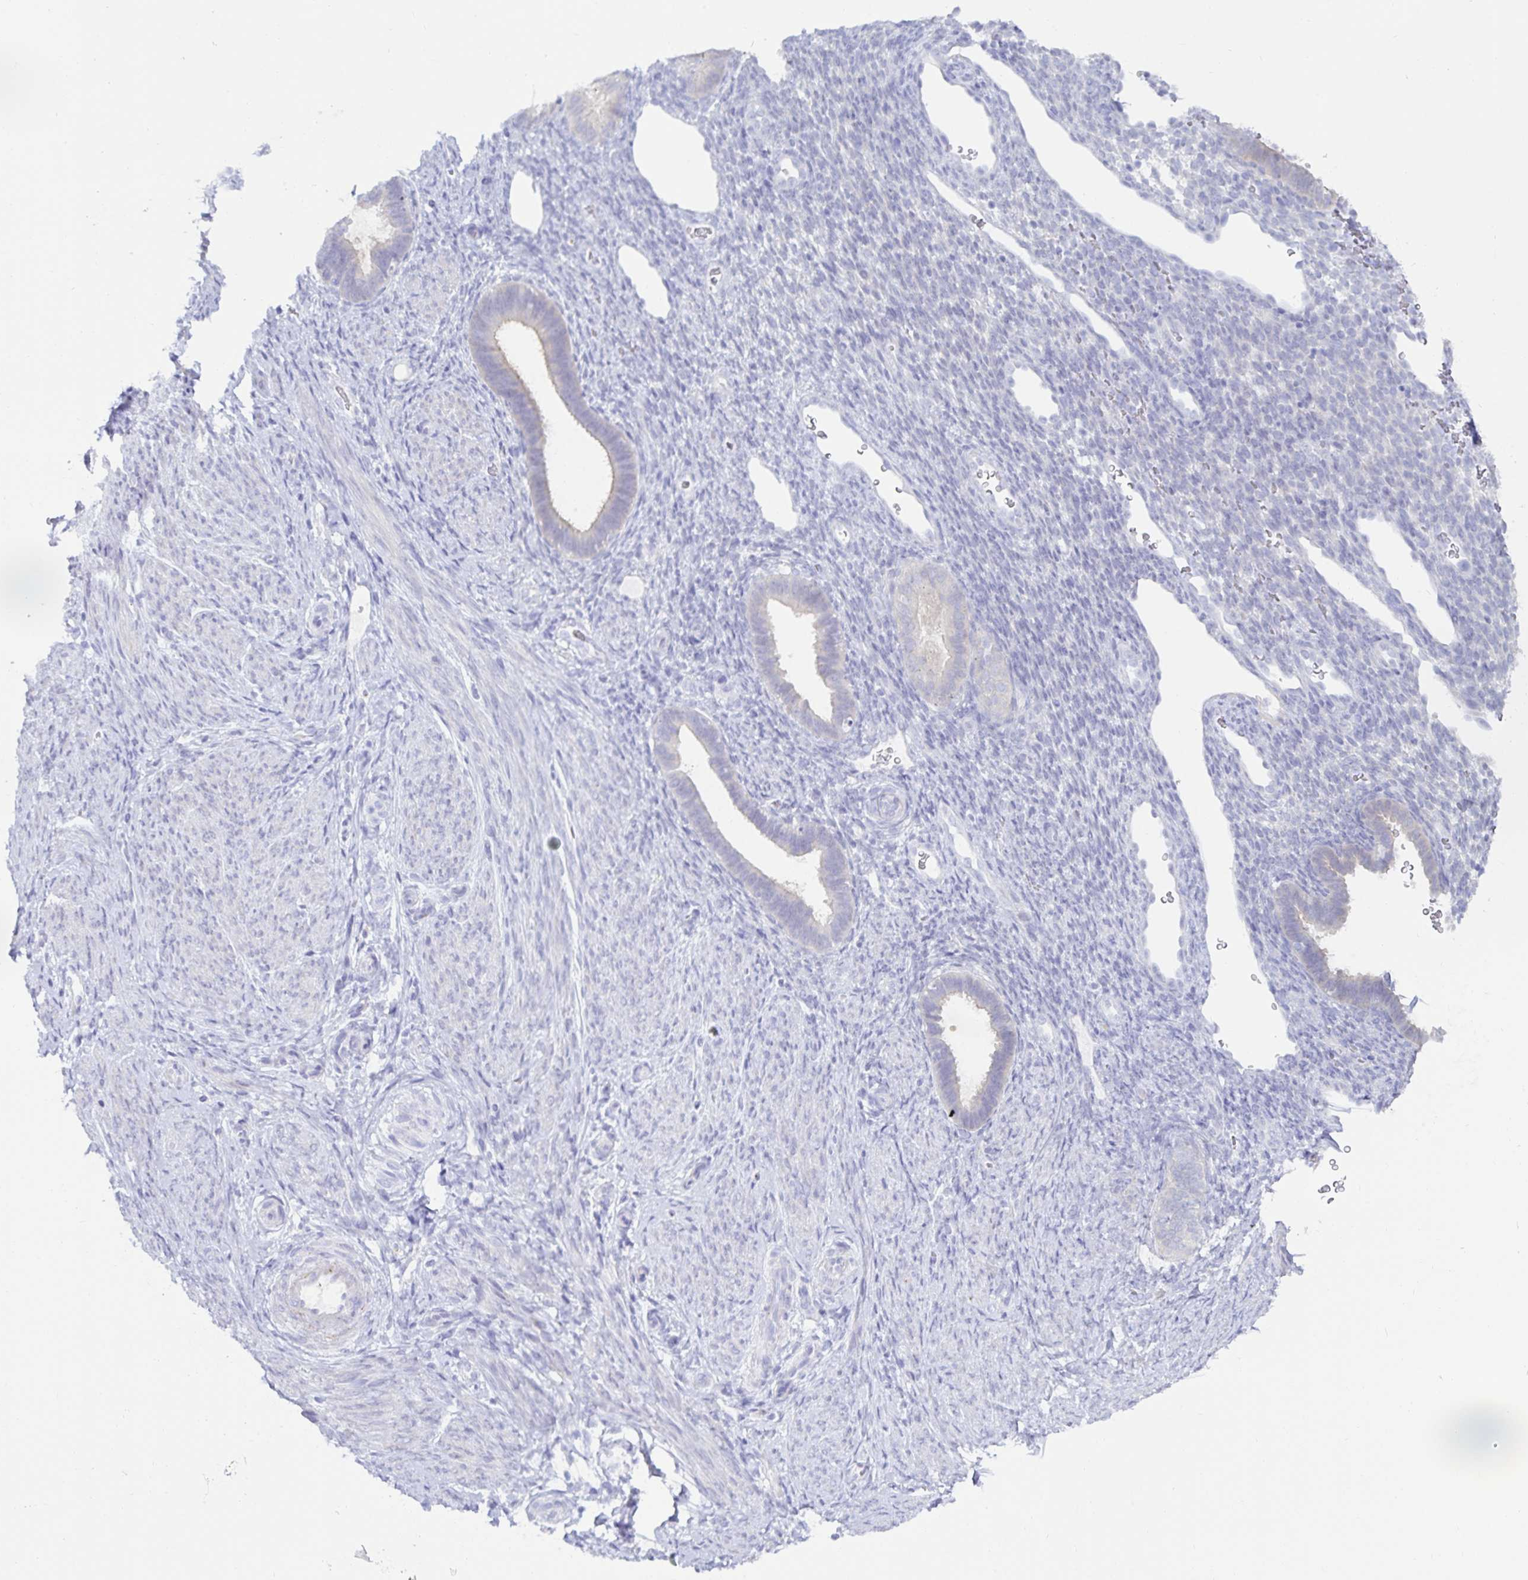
{"staining": {"intensity": "negative", "quantity": "none", "location": "none"}, "tissue": "endometrium", "cell_type": "Cells in endometrial stroma", "image_type": "normal", "snomed": [{"axis": "morphology", "description": "Normal tissue, NOS"}, {"axis": "topography", "description": "Endometrium"}], "caption": "Immunohistochemistry of unremarkable endometrium exhibits no positivity in cells in endometrial stroma.", "gene": "MON2", "patient": {"sex": "female", "age": 34}}